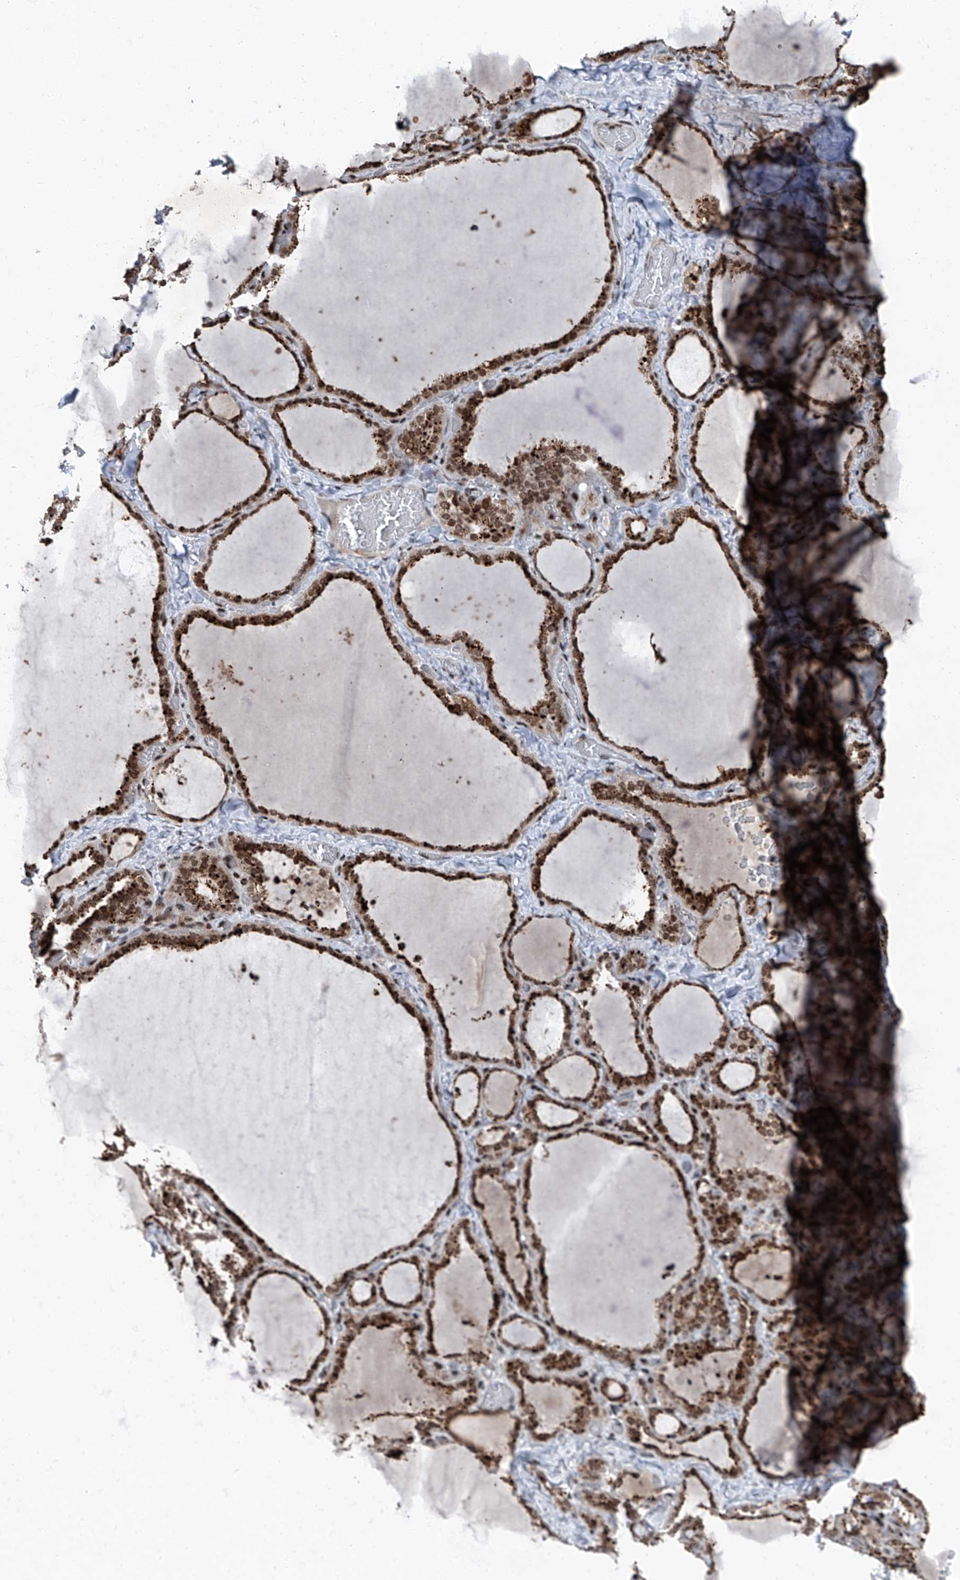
{"staining": {"intensity": "moderate", "quantity": ">75%", "location": "cytoplasmic/membranous,nuclear"}, "tissue": "thyroid gland", "cell_type": "Glandular cells", "image_type": "normal", "snomed": [{"axis": "morphology", "description": "Normal tissue, NOS"}, {"axis": "topography", "description": "Thyroid gland"}], "caption": "Brown immunohistochemical staining in benign thyroid gland reveals moderate cytoplasmic/membranous,nuclear positivity in approximately >75% of glandular cells.", "gene": "BMI1", "patient": {"sex": "female", "age": 22}}